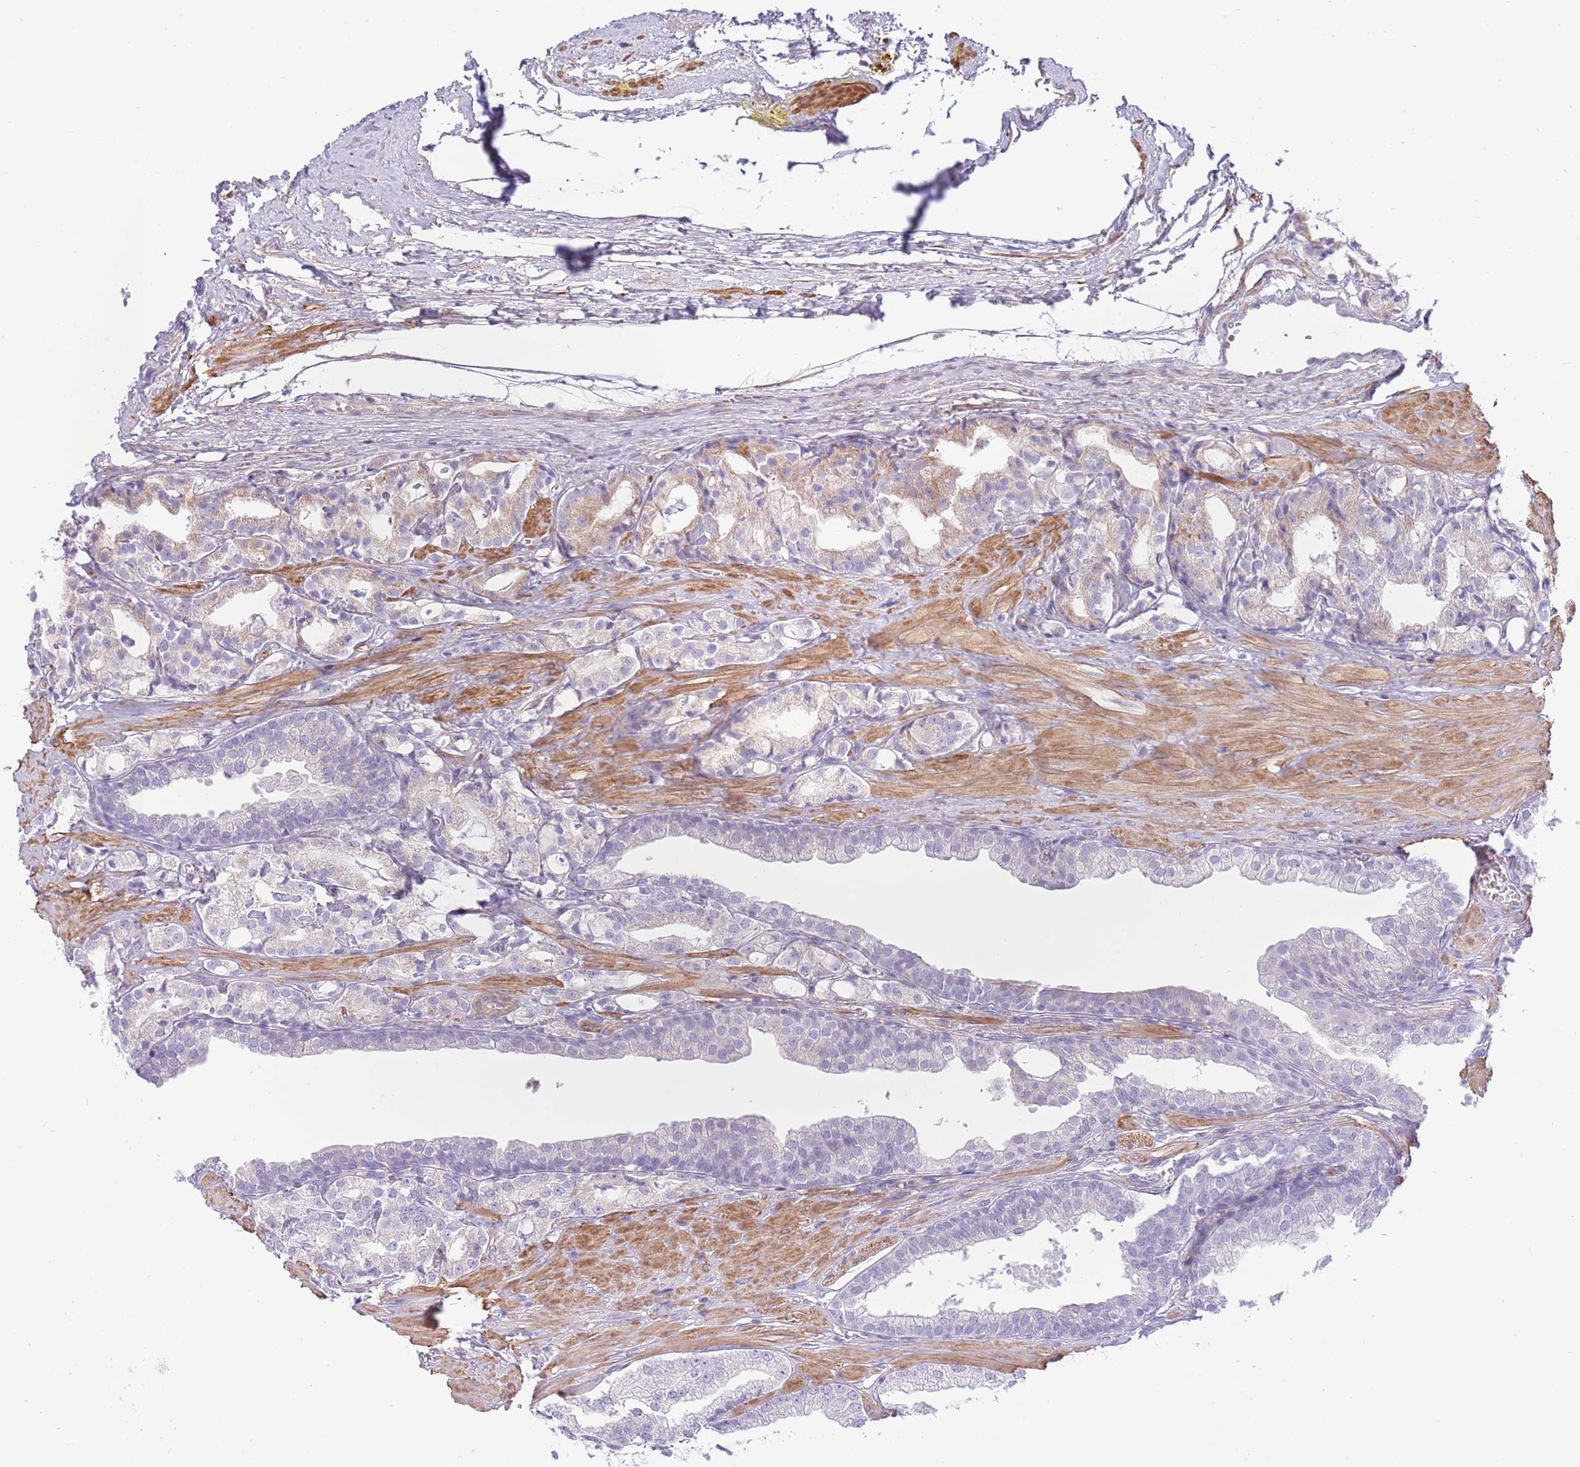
{"staining": {"intensity": "weak", "quantity": "<25%", "location": "cytoplasmic/membranous"}, "tissue": "prostate cancer", "cell_type": "Tumor cells", "image_type": "cancer", "snomed": [{"axis": "morphology", "description": "Adenocarcinoma, High grade"}, {"axis": "topography", "description": "Prostate"}], "caption": "Immunohistochemistry (IHC) histopathology image of neoplastic tissue: human prostate adenocarcinoma (high-grade) stained with DAB reveals no significant protein positivity in tumor cells.", "gene": "ZC4H2", "patient": {"sex": "male", "age": 71}}